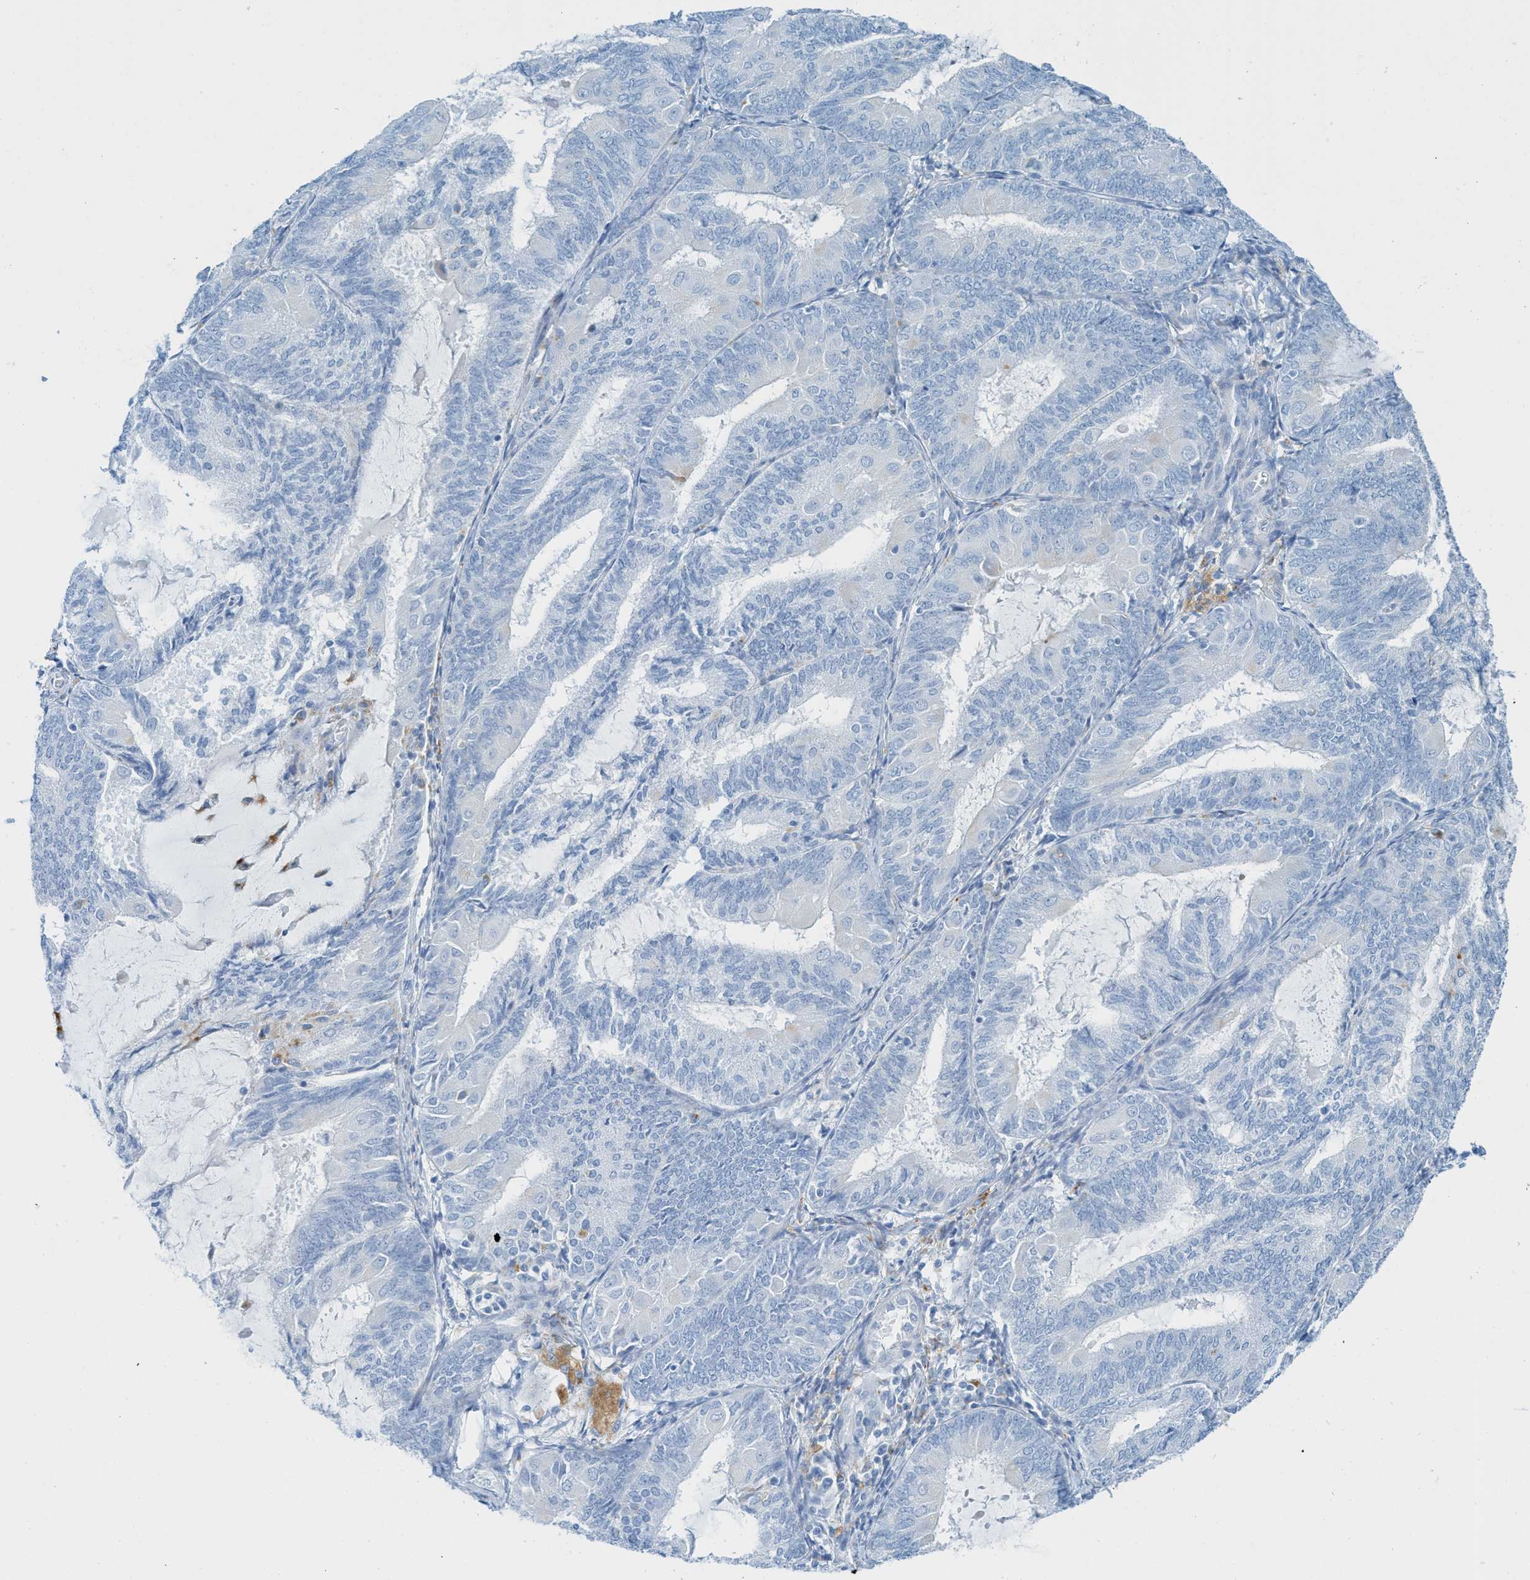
{"staining": {"intensity": "negative", "quantity": "none", "location": "none"}, "tissue": "endometrial cancer", "cell_type": "Tumor cells", "image_type": "cancer", "snomed": [{"axis": "morphology", "description": "Adenocarcinoma, NOS"}, {"axis": "topography", "description": "Endometrium"}], "caption": "This photomicrograph is of adenocarcinoma (endometrial) stained with immunohistochemistry to label a protein in brown with the nuclei are counter-stained blue. There is no expression in tumor cells. (Brightfield microscopy of DAB immunohistochemistry (IHC) at high magnification).", "gene": "C21orf62", "patient": {"sex": "female", "age": 81}}